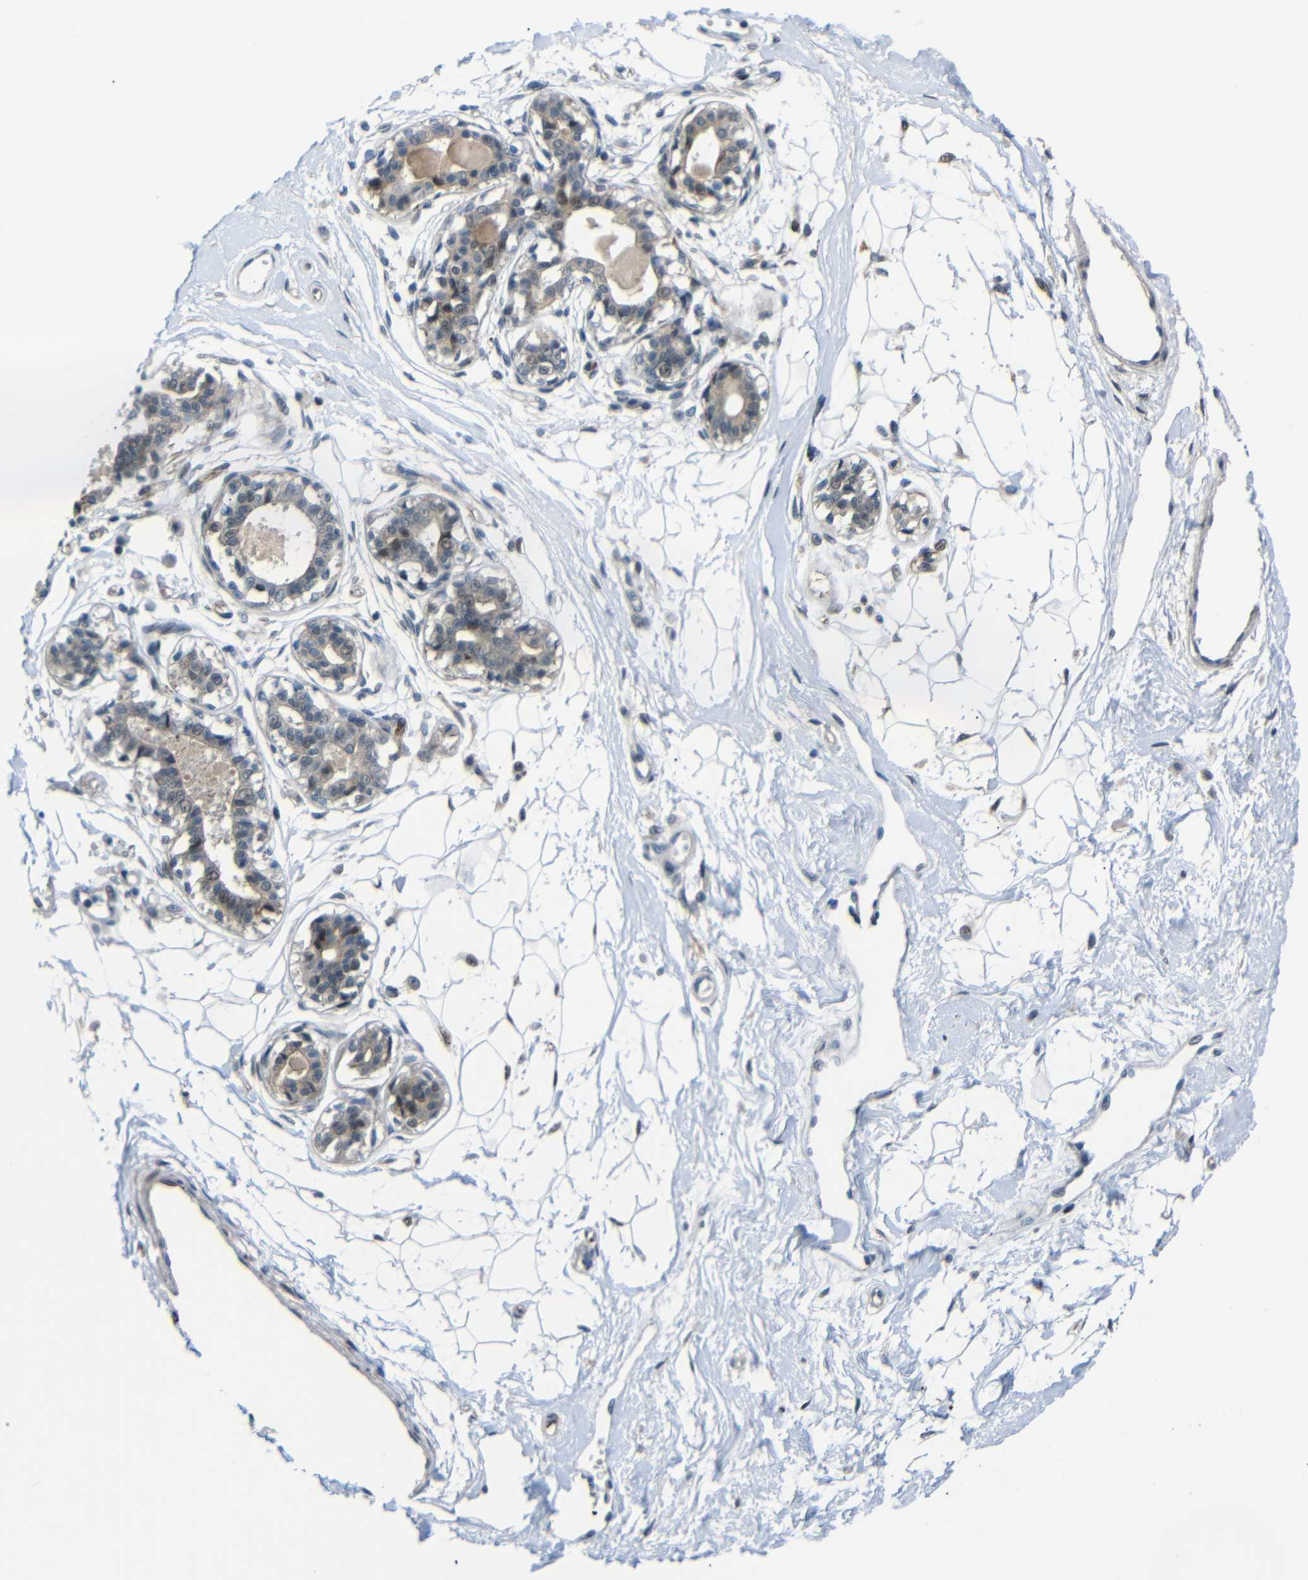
{"staining": {"intensity": "moderate", "quantity": ">75%", "location": "nuclear"}, "tissue": "breast", "cell_type": "Adipocytes", "image_type": "normal", "snomed": [{"axis": "morphology", "description": "Normal tissue, NOS"}, {"axis": "topography", "description": "Breast"}], "caption": "IHC image of unremarkable breast: human breast stained using IHC displays medium levels of moderate protein expression localized specifically in the nuclear of adipocytes, appearing as a nuclear brown color.", "gene": "SYDE1", "patient": {"sex": "female", "age": 45}}